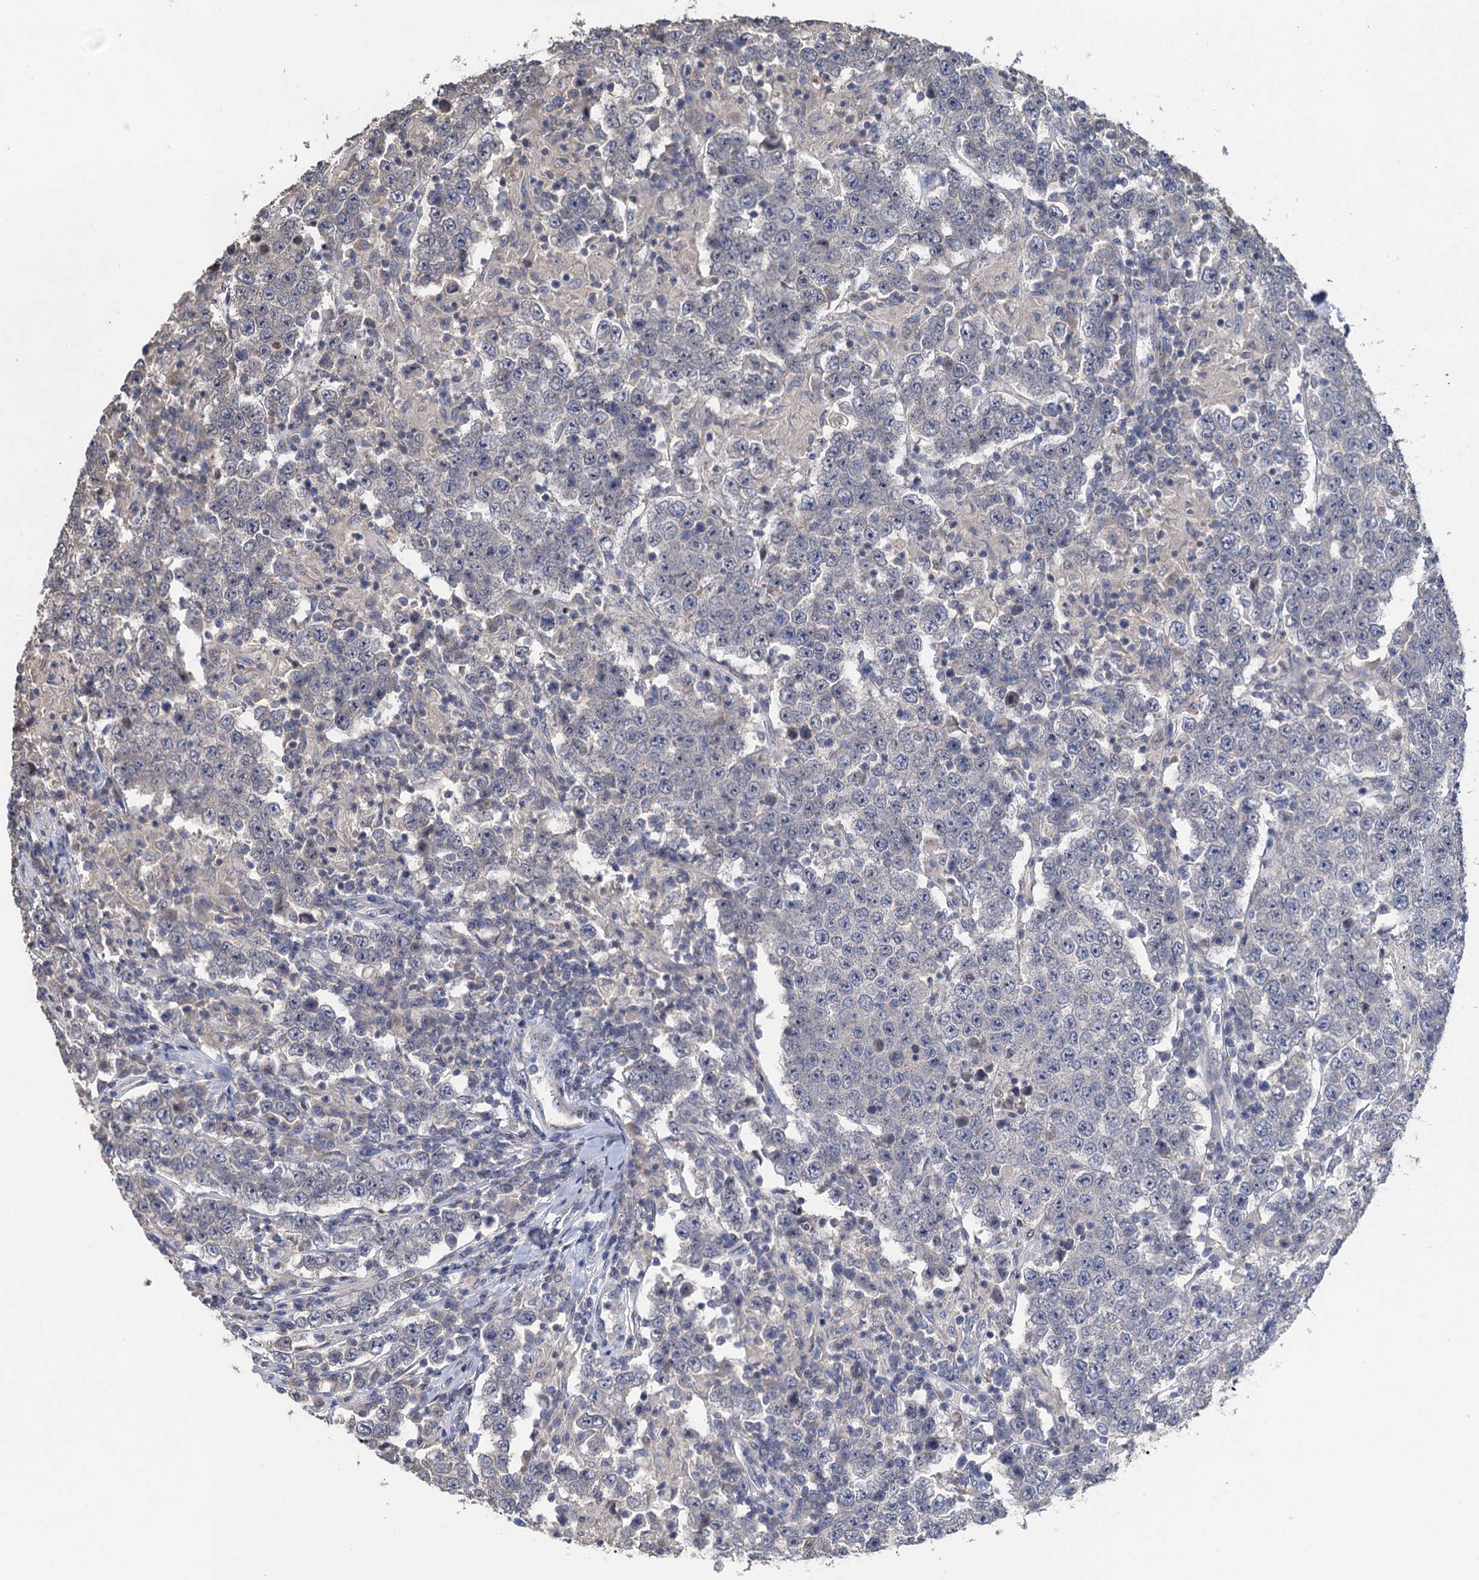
{"staining": {"intensity": "negative", "quantity": "none", "location": "none"}, "tissue": "testis cancer", "cell_type": "Tumor cells", "image_type": "cancer", "snomed": [{"axis": "morphology", "description": "Normal tissue, NOS"}, {"axis": "morphology", "description": "Urothelial carcinoma, High grade"}, {"axis": "morphology", "description": "Seminoma, NOS"}, {"axis": "morphology", "description": "Carcinoma, Embryonal, NOS"}, {"axis": "topography", "description": "Urinary bladder"}, {"axis": "topography", "description": "Testis"}], "caption": "An IHC histopathology image of high-grade urothelial carcinoma (testis) is shown. There is no staining in tumor cells of high-grade urothelial carcinoma (testis). (DAB (3,3'-diaminobenzidine) immunohistochemistry (IHC), high magnification).", "gene": "ESYT3", "patient": {"sex": "male", "age": 41}}